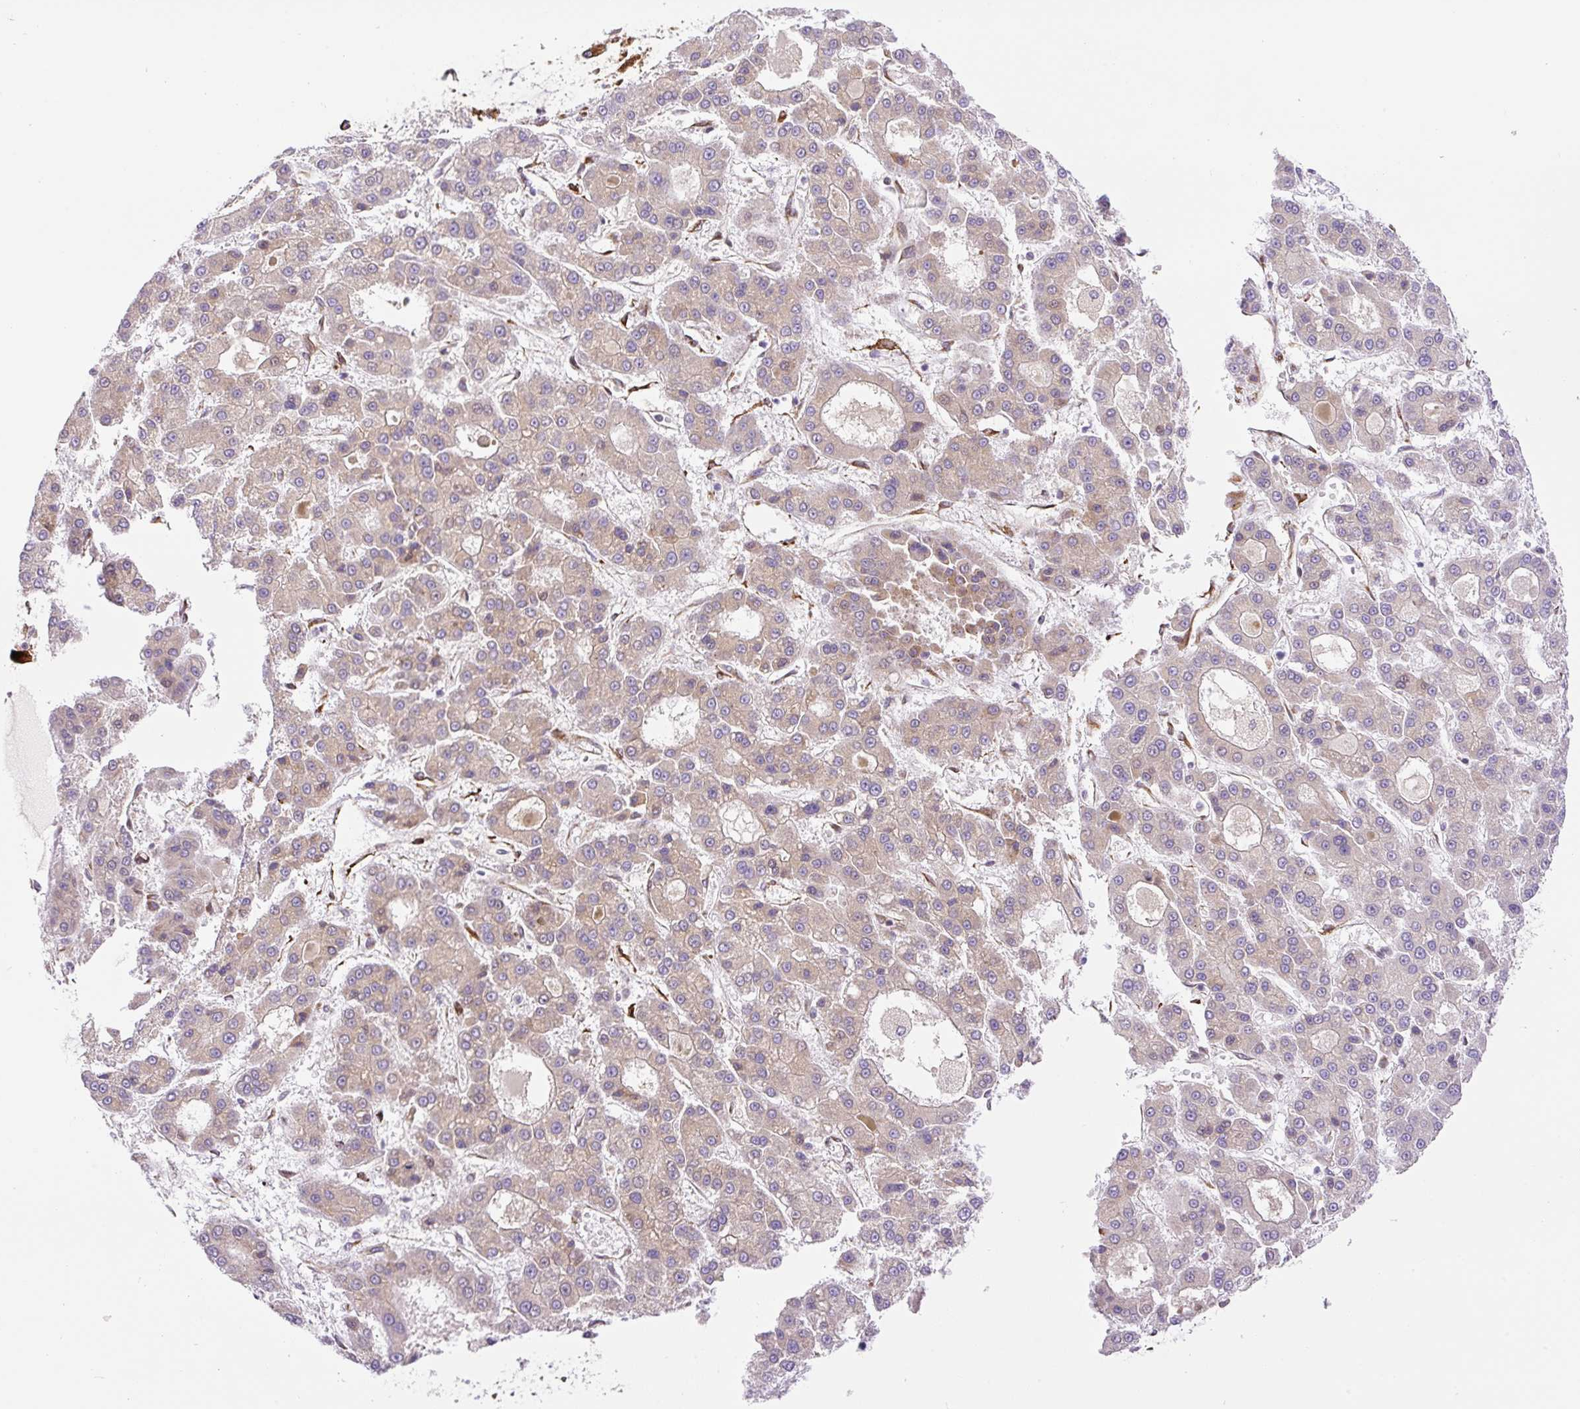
{"staining": {"intensity": "weak", "quantity": "25%-75%", "location": "cytoplasmic/membranous"}, "tissue": "liver cancer", "cell_type": "Tumor cells", "image_type": "cancer", "snomed": [{"axis": "morphology", "description": "Carcinoma, Hepatocellular, NOS"}, {"axis": "topography", "description": "Liver"}], "caption": "Protein analysis of hepatocellular carcinoma (liver) tissue reveals weak cytoplasmic/membranous positivity in about 25%-75% of tumor cells.", "gene": "RAB30", "patient": {"sex": "male", "age": 70}}